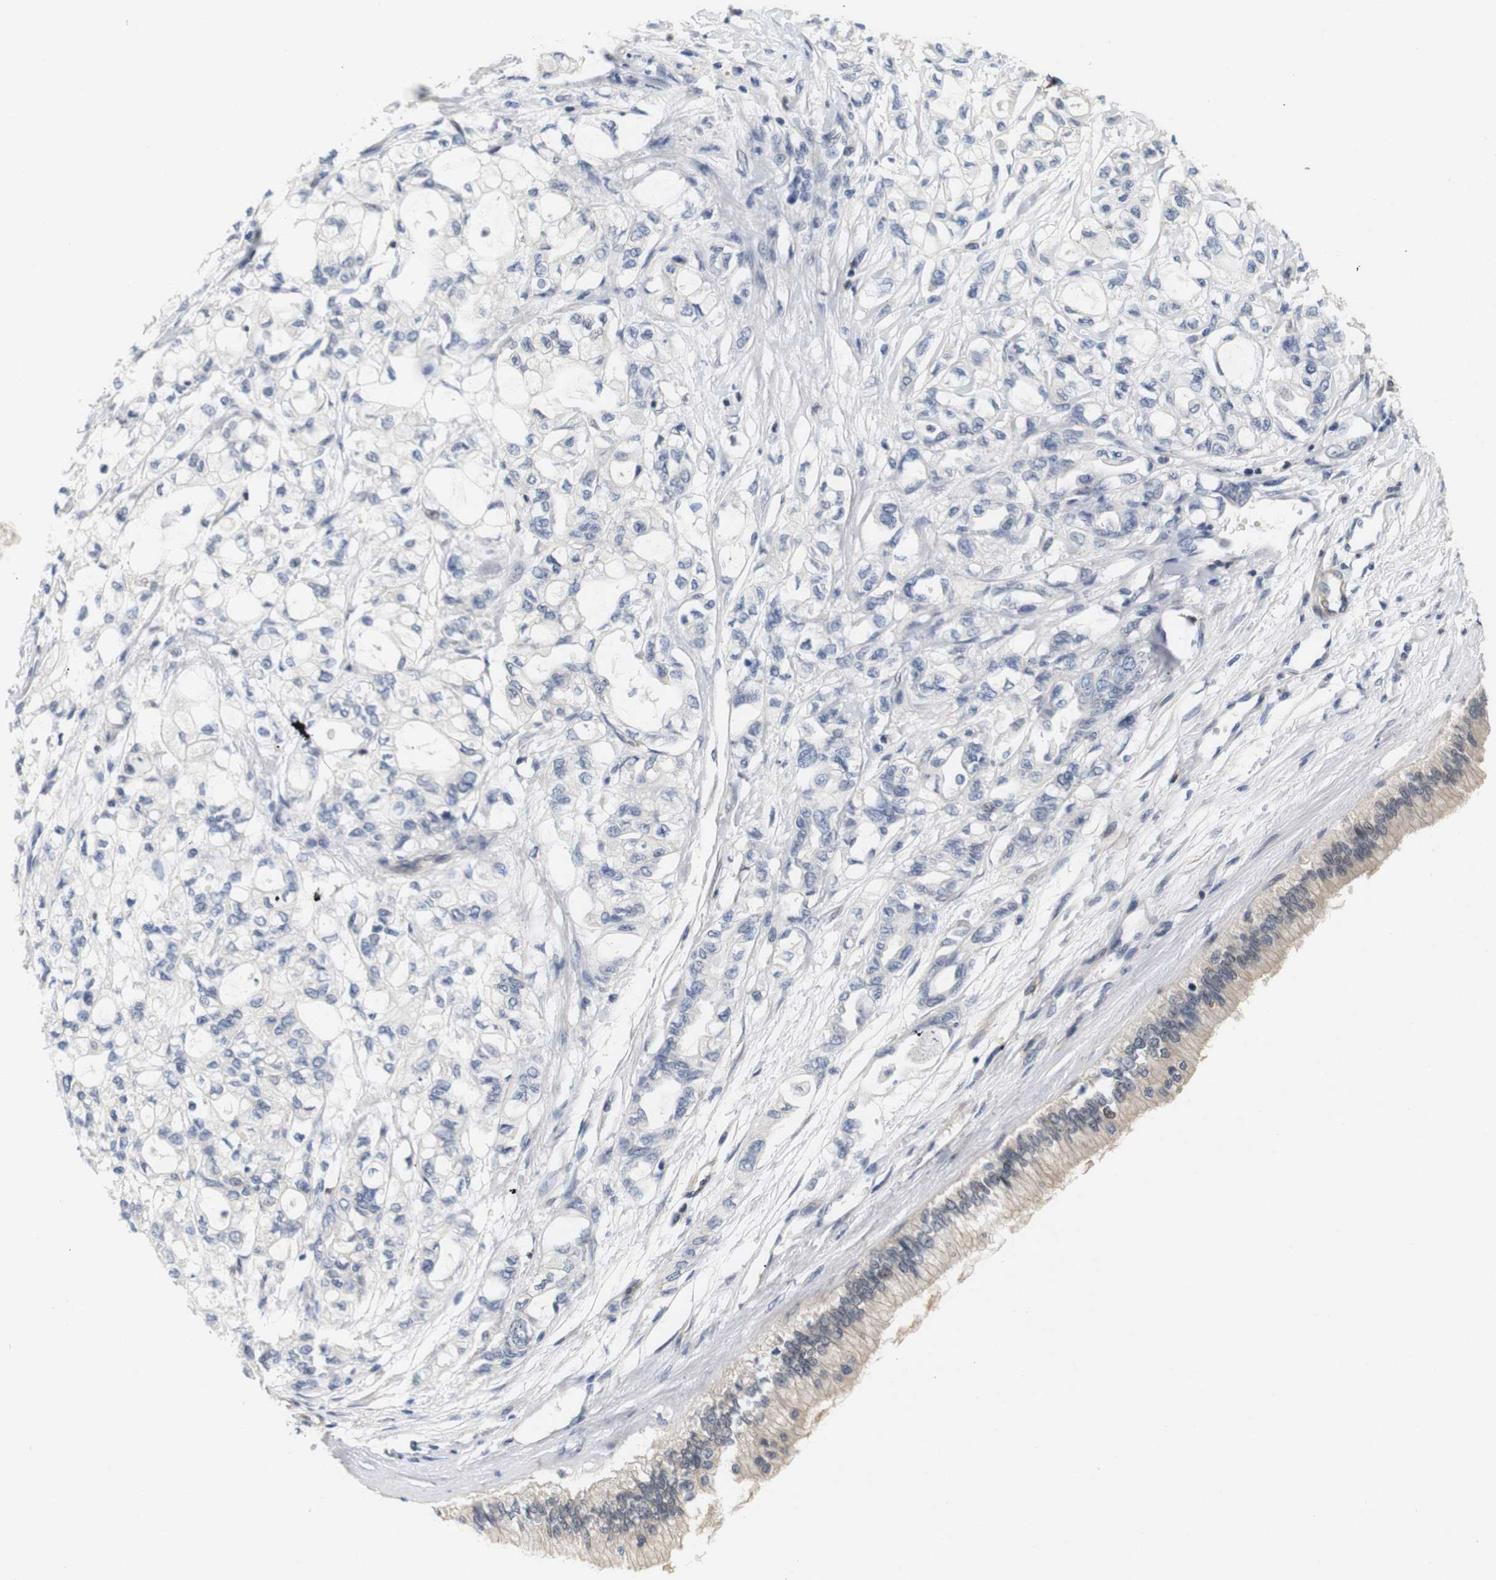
{"staining": {"intensity": "weak", "quantity": "<25%", "location": "cytoplasmic/membranous"}, "tissue": "pancreatic cancer", "cell_type": "Tumor cells", "image_type": "cancer", "snomed": [{"axis": "morphology", "description": "Adenocarcinoma, NOS"}, {"axis": "topography", "description": "Pancreas"}], "caption": "The immunohistochemistry (IHC) histopathology image has no significant staining in tumor cells of pancreatic adenocarcinoma tissue.", "gene": "CYB561", "patient": {"sex": "male", "age": 79}}